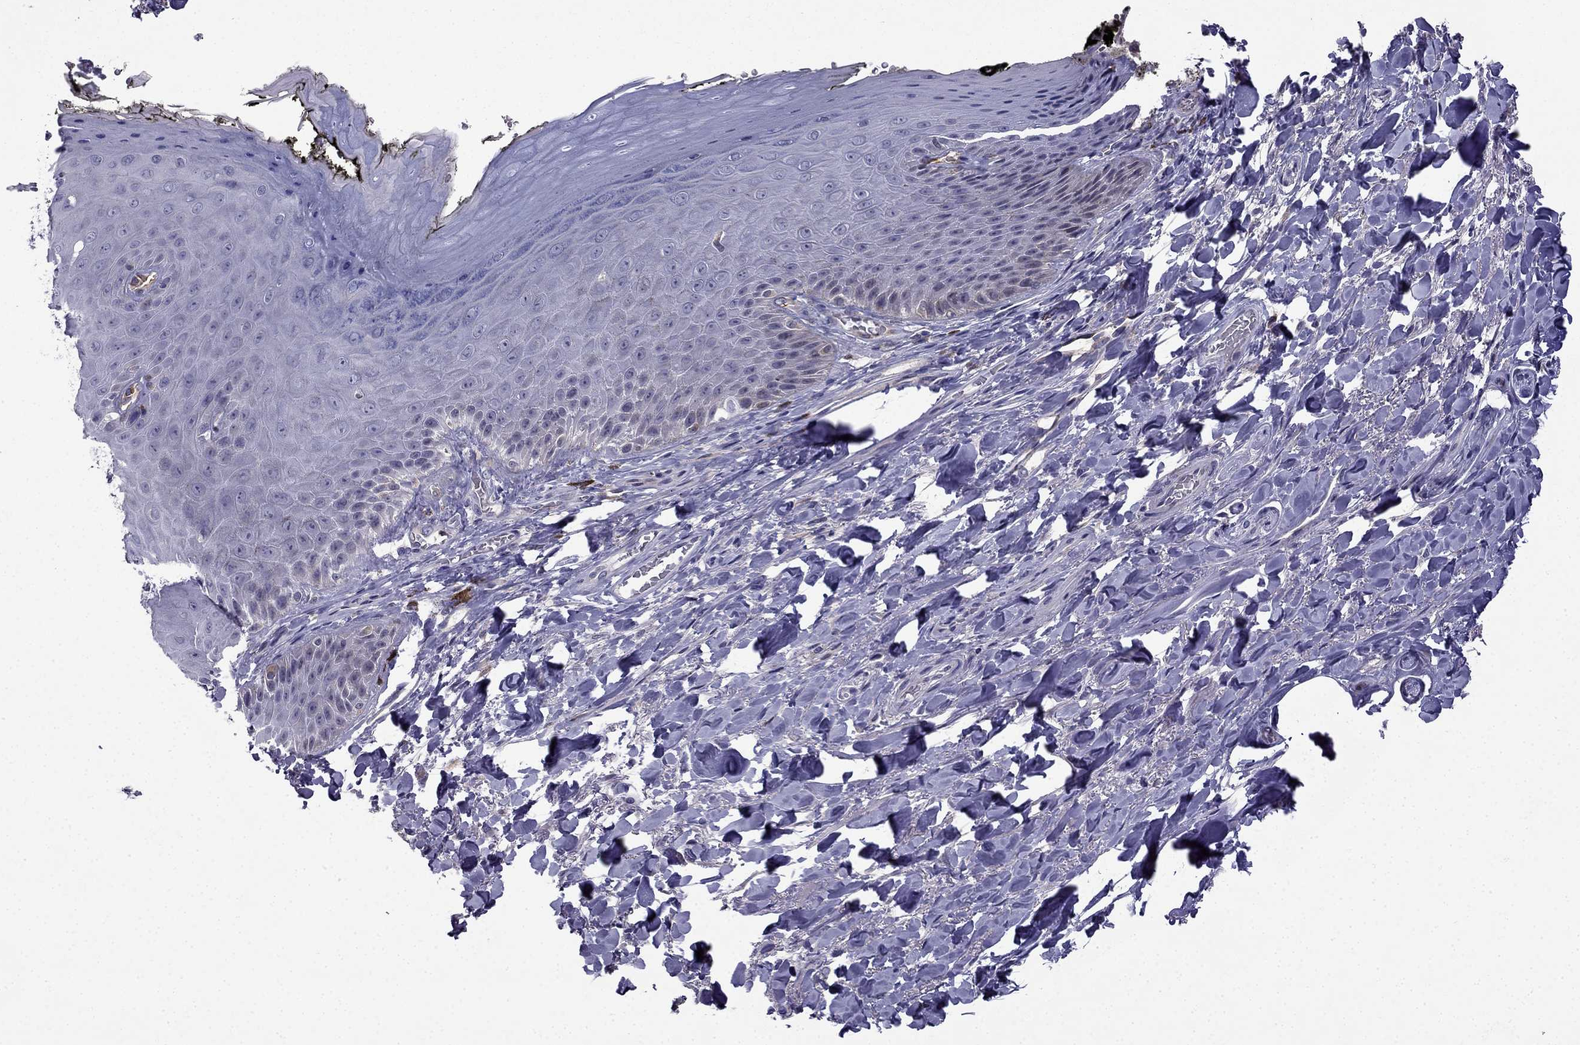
{"staining": {"intensity": "negative", "quantity": "none", "location": "none"}, "tissue": "skin", "cell_type": "Epidermal cells", "image_type": "normal", "snomed": [{"axis": "morphology", "description": "Normal tissue, NOS"}, {"axis": "topography", "description": "Anal"}, {"axis": "topography", "description": "Peripheral nerve tissue"}], "caption": "This is an immunohistochemistry (IHC) histopathology image of unremarkable skin. There is no positivity in epidermal cells.", "gene": "SLC6A2", "patient": {"sex": "male", "age": 53}}